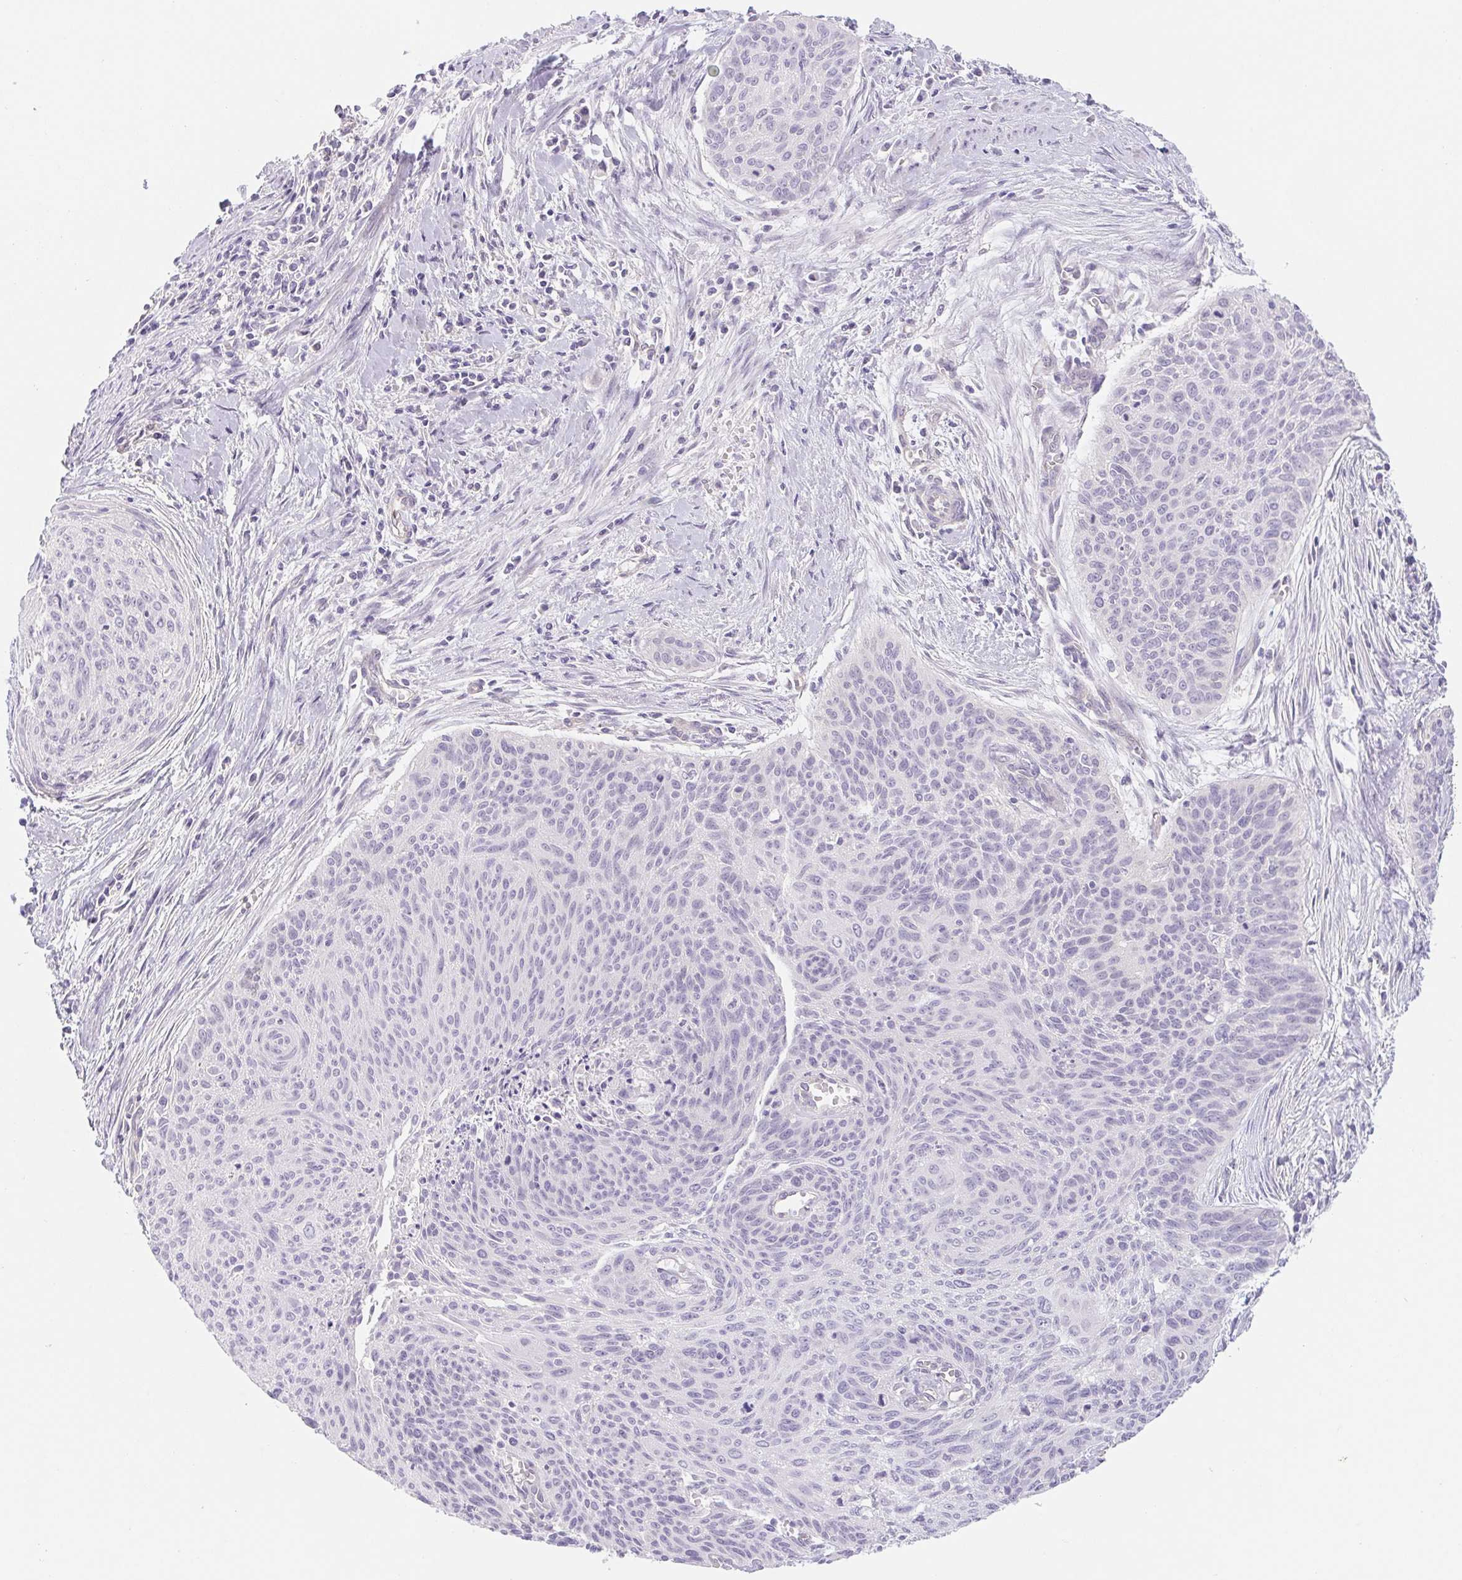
{"staining": {"intensity": "negative", "quantity": "none", "location": "none"}, "tissue": "cervical cancer", "cell_type": "Tumor cells", "image_type": "cancer", "snomed": [{"axis": "morphology", "description": "Squamous cell carcinoma, NOS"}, {"axis": "topography", "description": "Cervix"}], "caption": "Photomicrograph shows no protein staining in tumor cells of cervical cancer tissue. Brightfield microscopy of immunohistochemistry stained with DAB (brown) and hematoxylin (blue), captured at high magnification.", "gene": "CTNND2", "patient": {"sex": "female", "age": 55}}